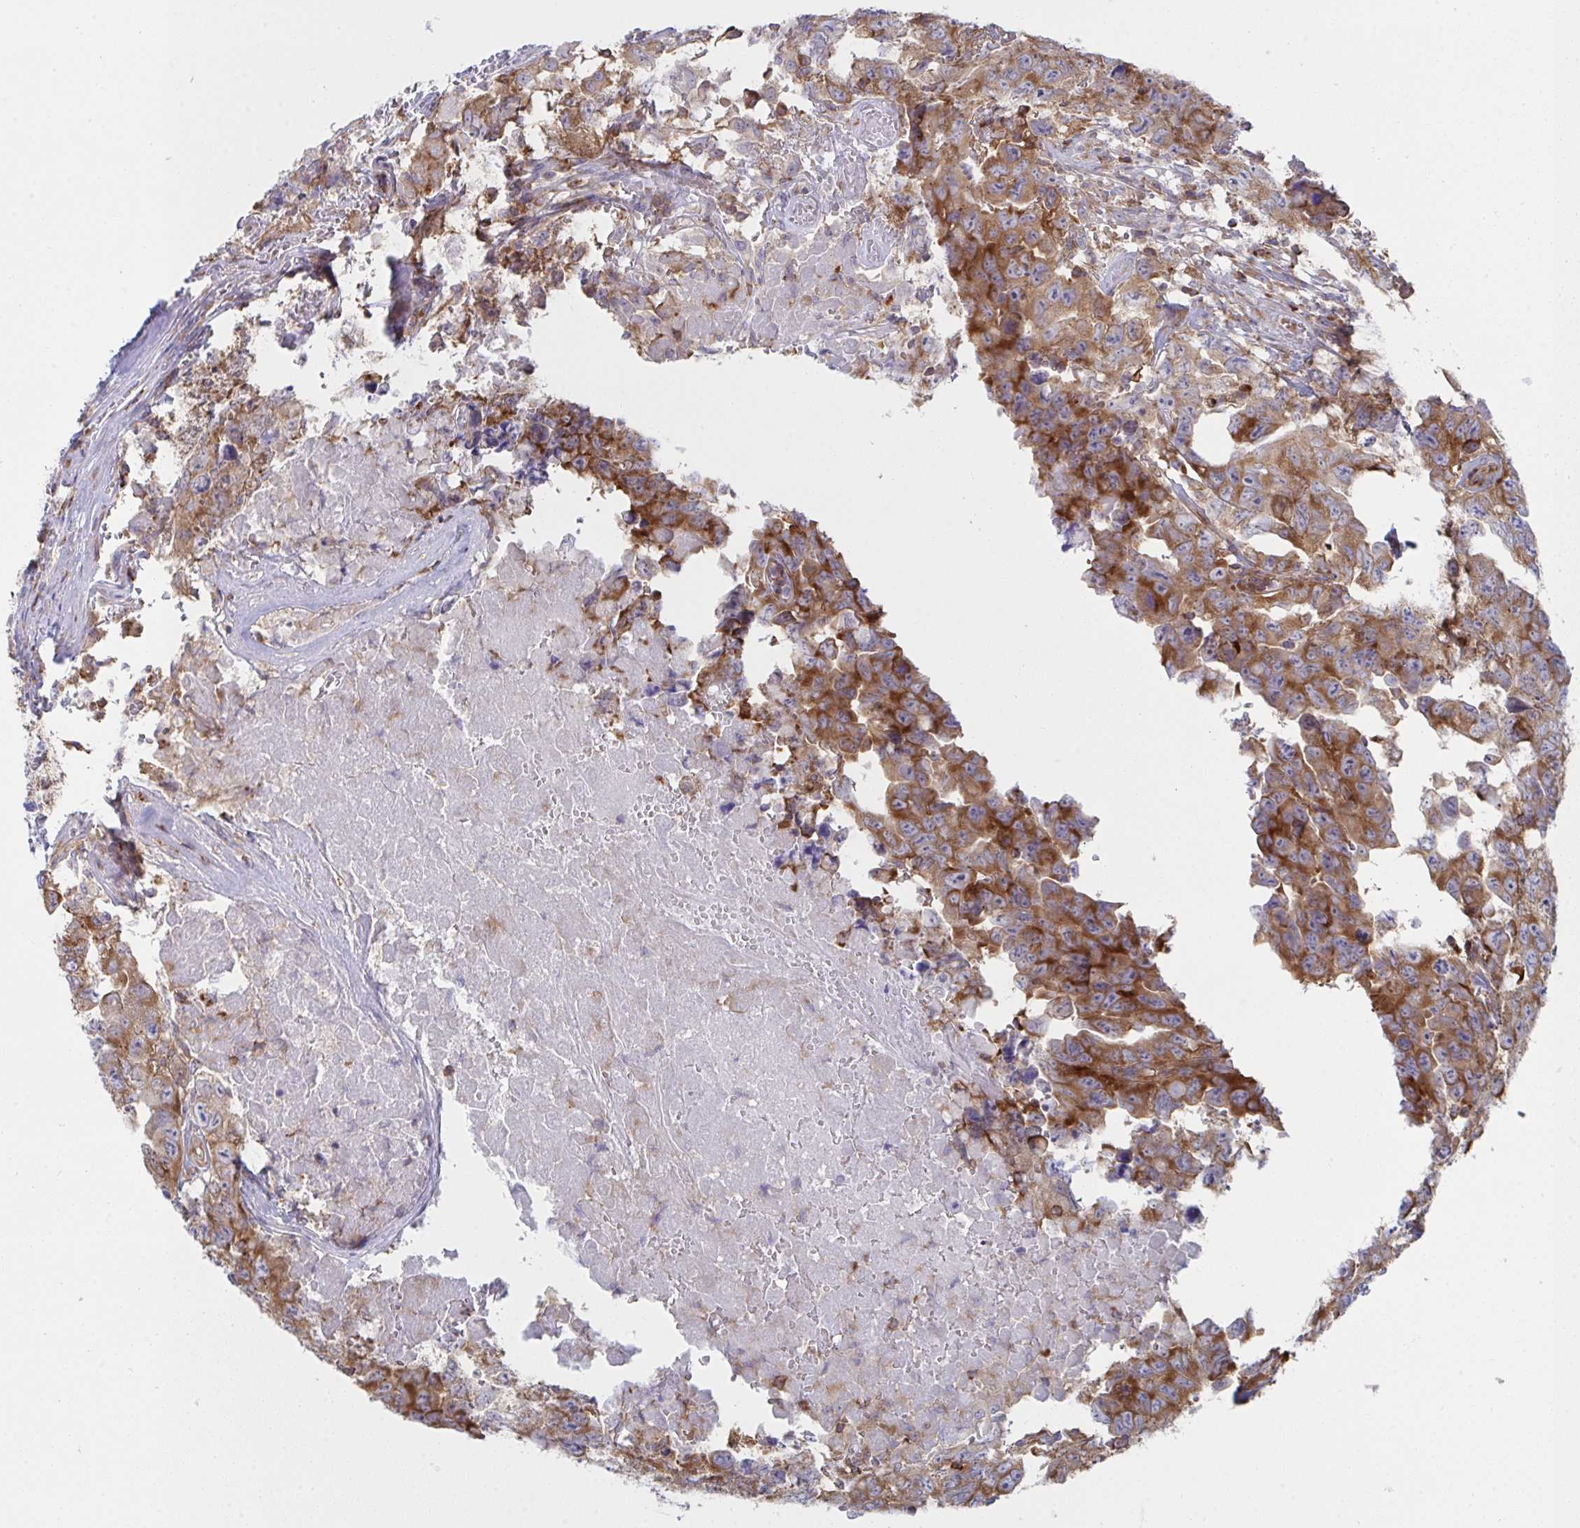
{"staining": {"intensity": "strong", "quantity": ">75%", "location": "cytoplasmic/membranous"}, "tissue": "testis cancer", "cell_type": "Tumor cells", "image_type": "cancer", "snomed": [{"axis": "morphology", "description": "Carcinoma, Embryonal, NOS"}, {"axis": "topography", "description": "Testis"}], "caption": "Human testis cancer (embryonal carcinoma) stained for a protein (brown) demonstrates strong cytoplasmic/membranous positive expression in about >75% of tumor cells.", "gene": "WNK1", "patient": {"sex": "male", "age": 22}}